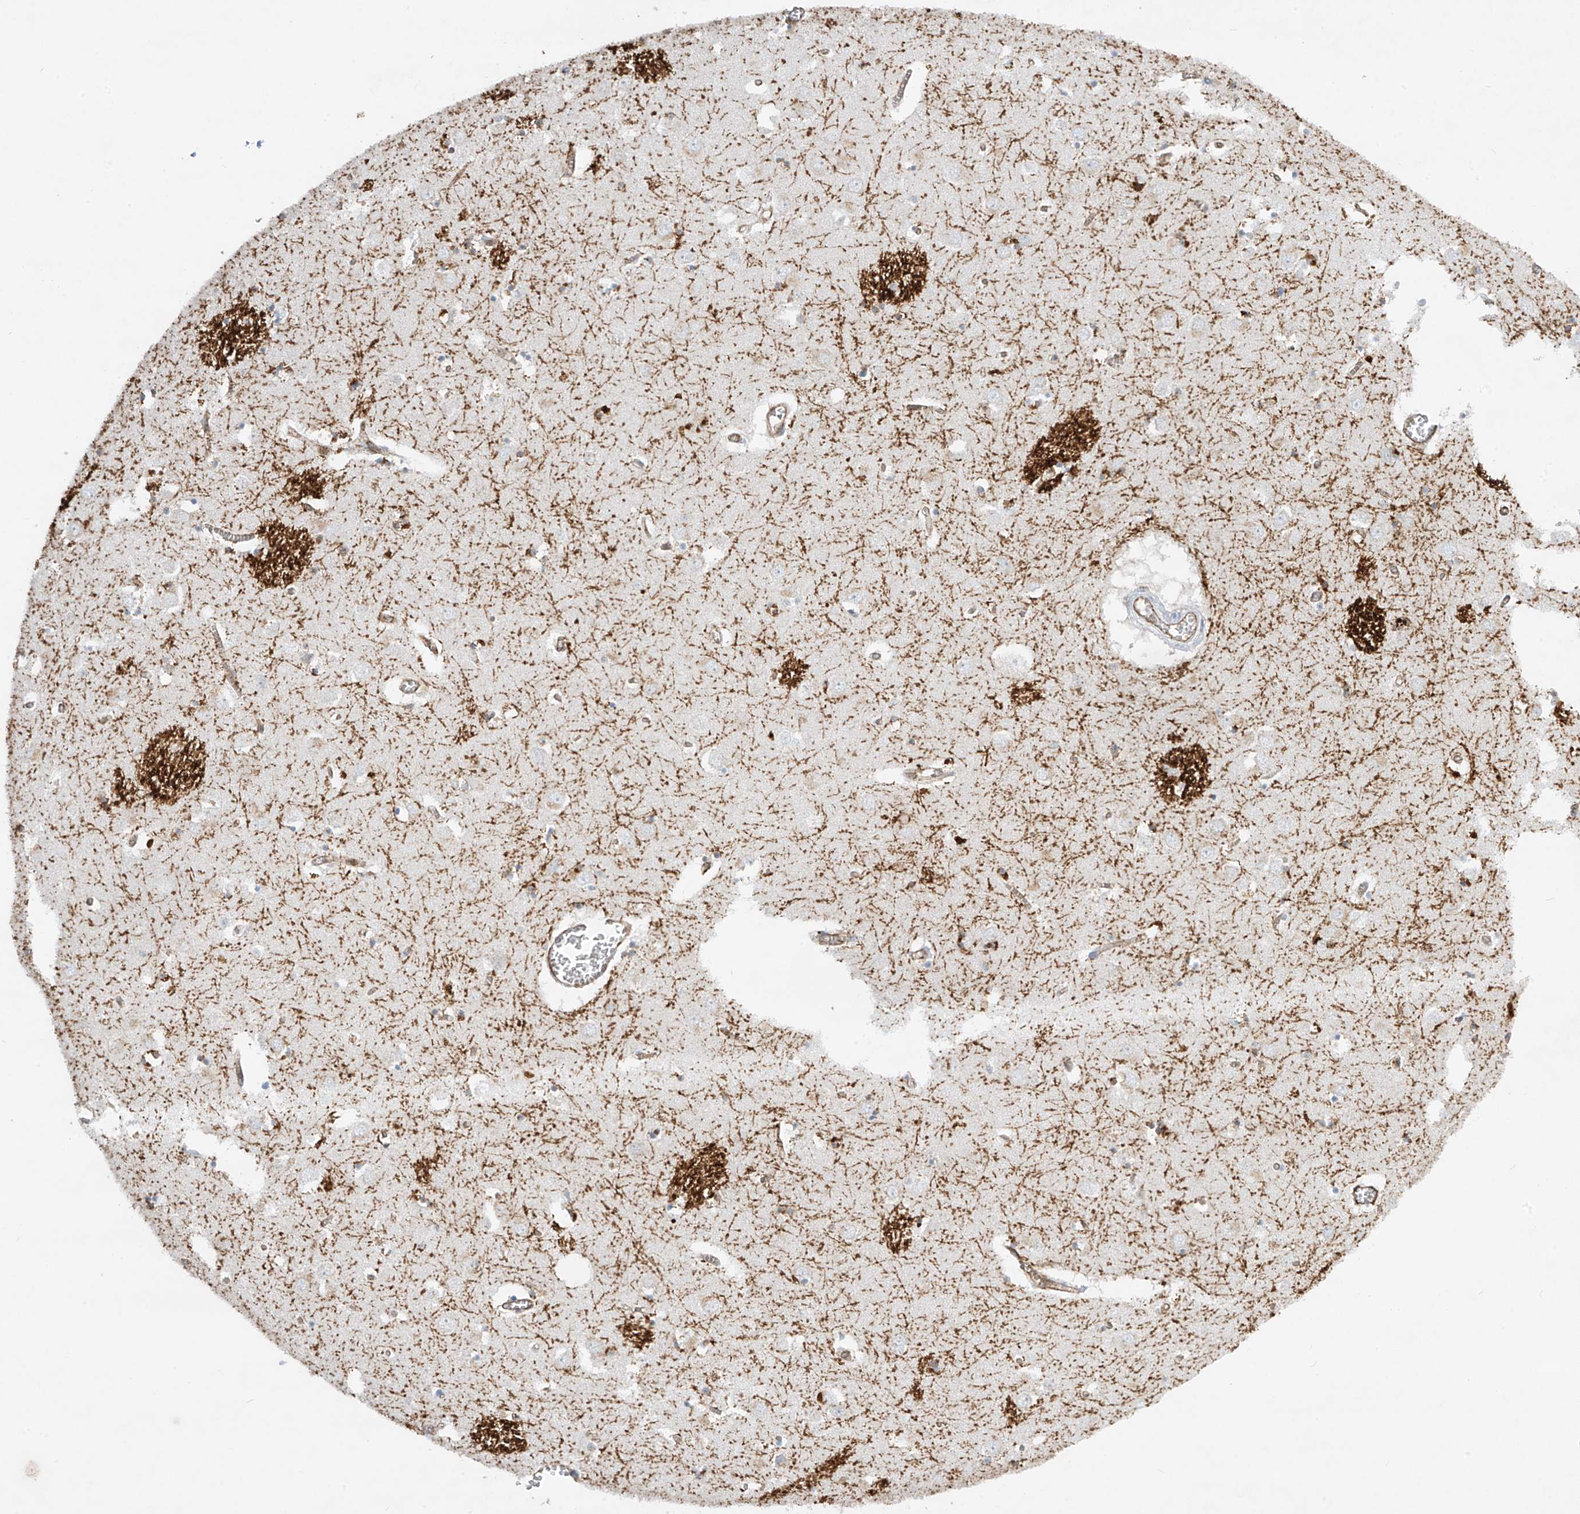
{"staining": {"intensity": "strong", "quantity": "<25%", "location": "cytoplasmic/membranous"}, "tissue": "caudate", "cell_type": "Glial cells", "image_type": "normal", "snomed": [{"axis": "morphology", "description": "Normal tissue, NOS"}, {"axis": "topography", "description": "Lateral ventricle wall"}], "caption": "Immunohistochemistry (IHC) (DAB (3,3'-diaminobenzidine)) staining of unremarkable caudate demonstrates strong cytoplasmic/membranous protein expression in about <25% of glial cells.", "gene": "HLA", "patient": {"sex": "male", "age": 70}}